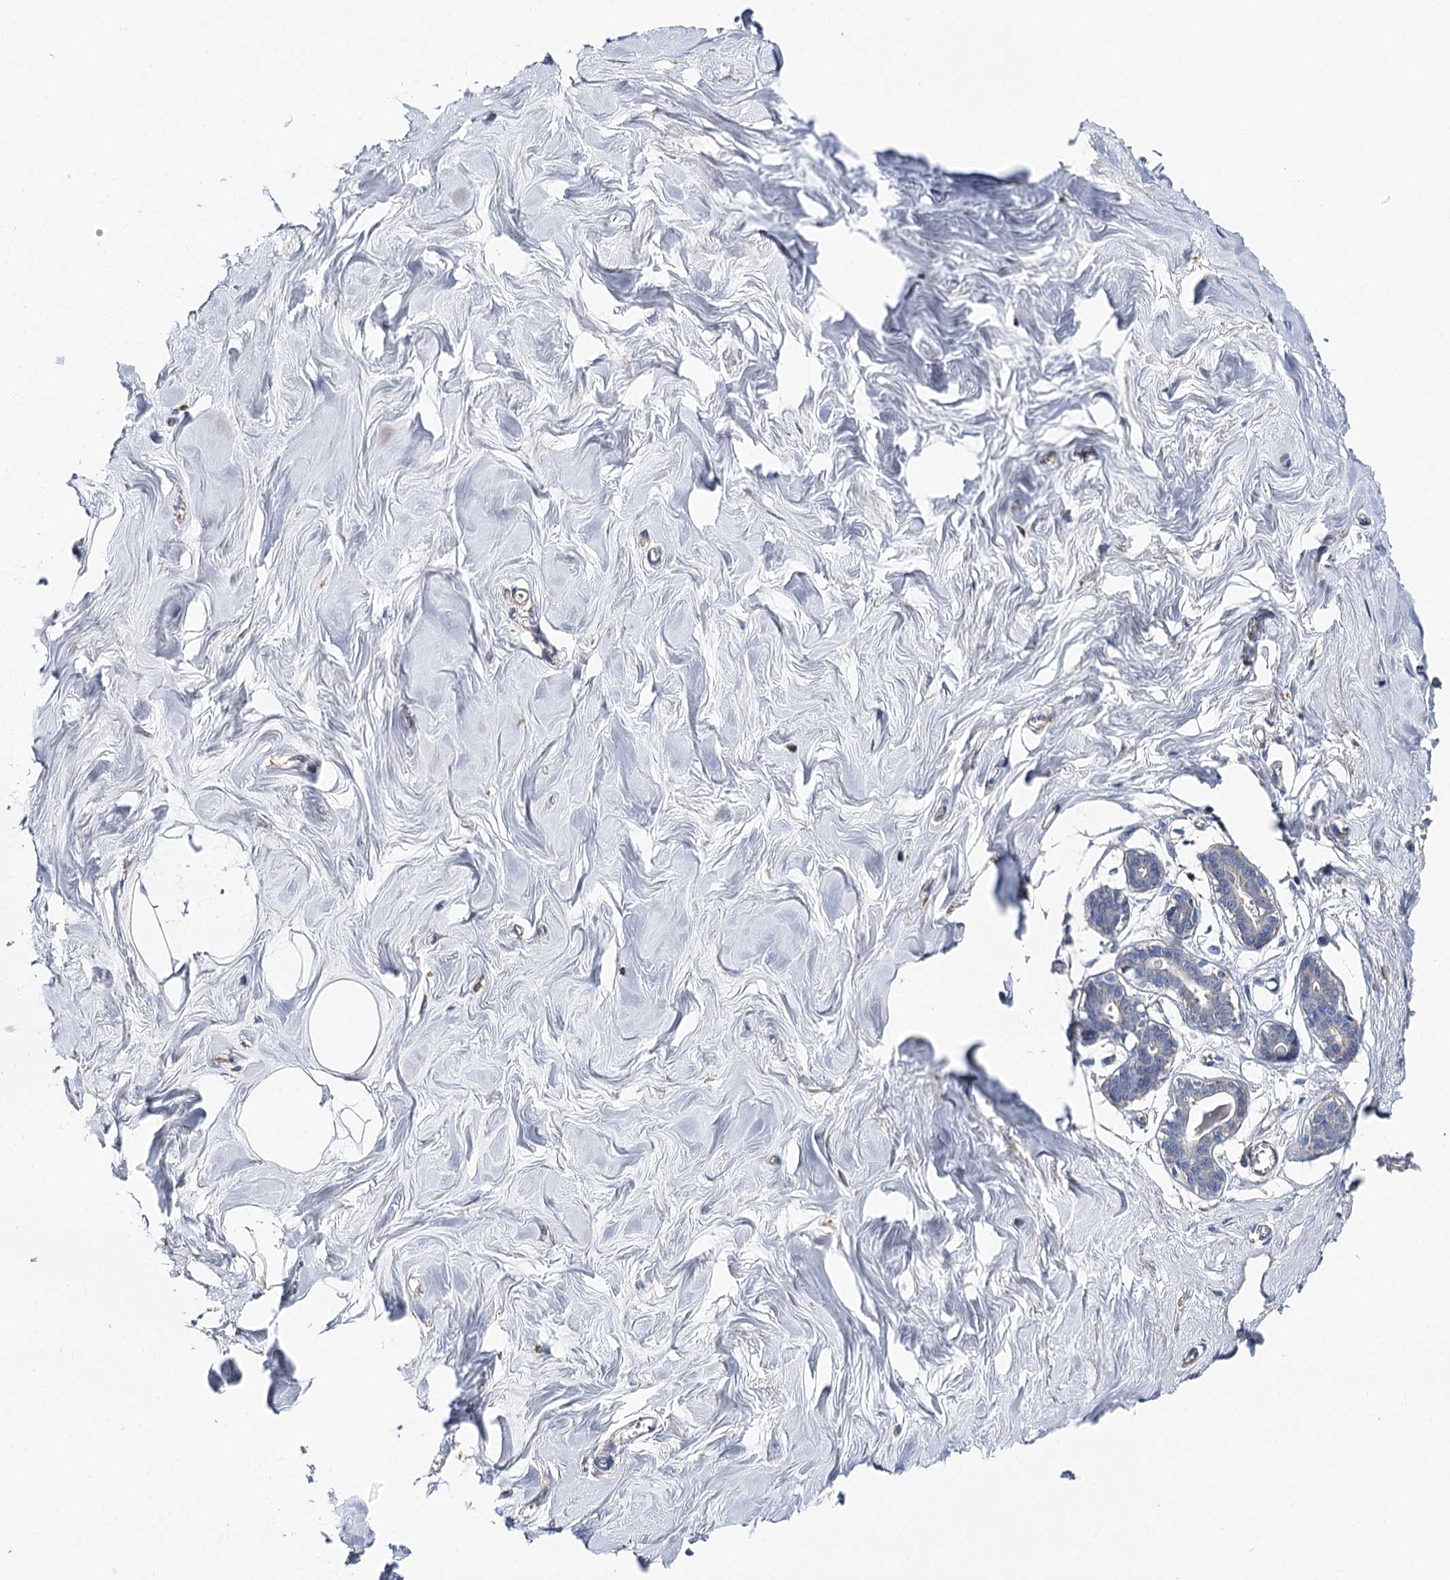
{"staining": {"intensity": "negative", "quantity": "none", "location": "none"}, "tissue": "breast", "cell_type": "Adipocytes", "image_type": "normal", "snomed": [{"axis": "morphology", "description": "Normal tissue, NOS"}, {"axis": "topography", "description": "Breast"}], "caption": "The image displays no significant expression in adipocytes of breast. (Brightfield microscopy of DAB (3,3'-diaminobenzidine) immunohistochemistry at high magnification).", "gene": "EPYC", "patient": {"sex": "female", "age": 27}}